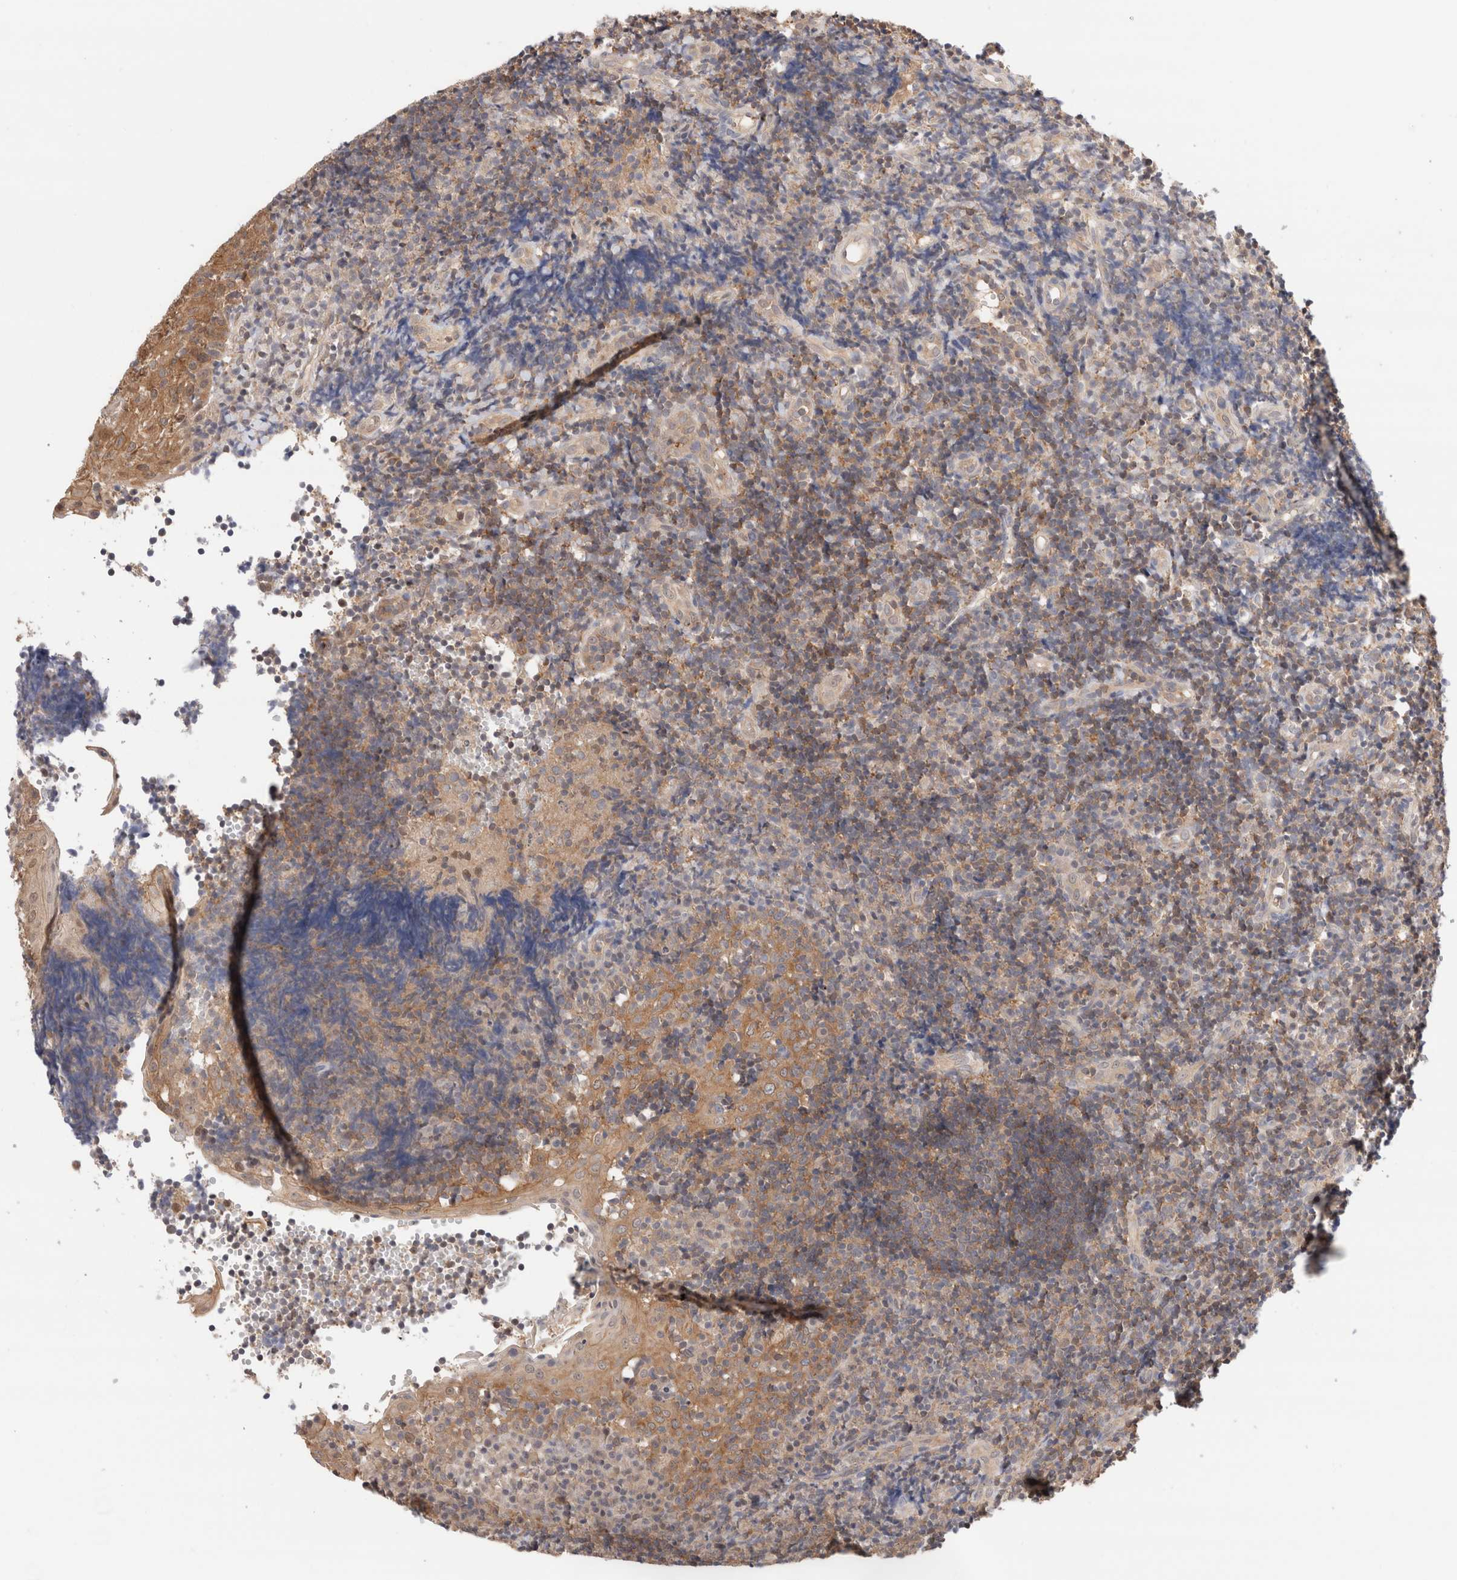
{"staining": {"intensity": "weak", "quantity": "25%-75%", "location": "cytoplasmic/membranous"}, "tissue": "tonsil", "cell_type": "Germinal center cells", "image_type": "normal", "snomed": [{"axis": "morphology", "description": "Normal tissue, NOS"}, {"axis": "topography", "description": "Tonsil"}], "caption": "A histopathology image of human tonsil stained for a protein displays weak cytoplasmic/membranous brown staining in germinal center cells. Using DAB (3,3'-diaminobenzidine) (brown) and hematoxylin (blue) stains, captured at high magnification using brightfield microscopy.", "gene": "C17orf97", "patient": {"sex": "female", "age": 40}}